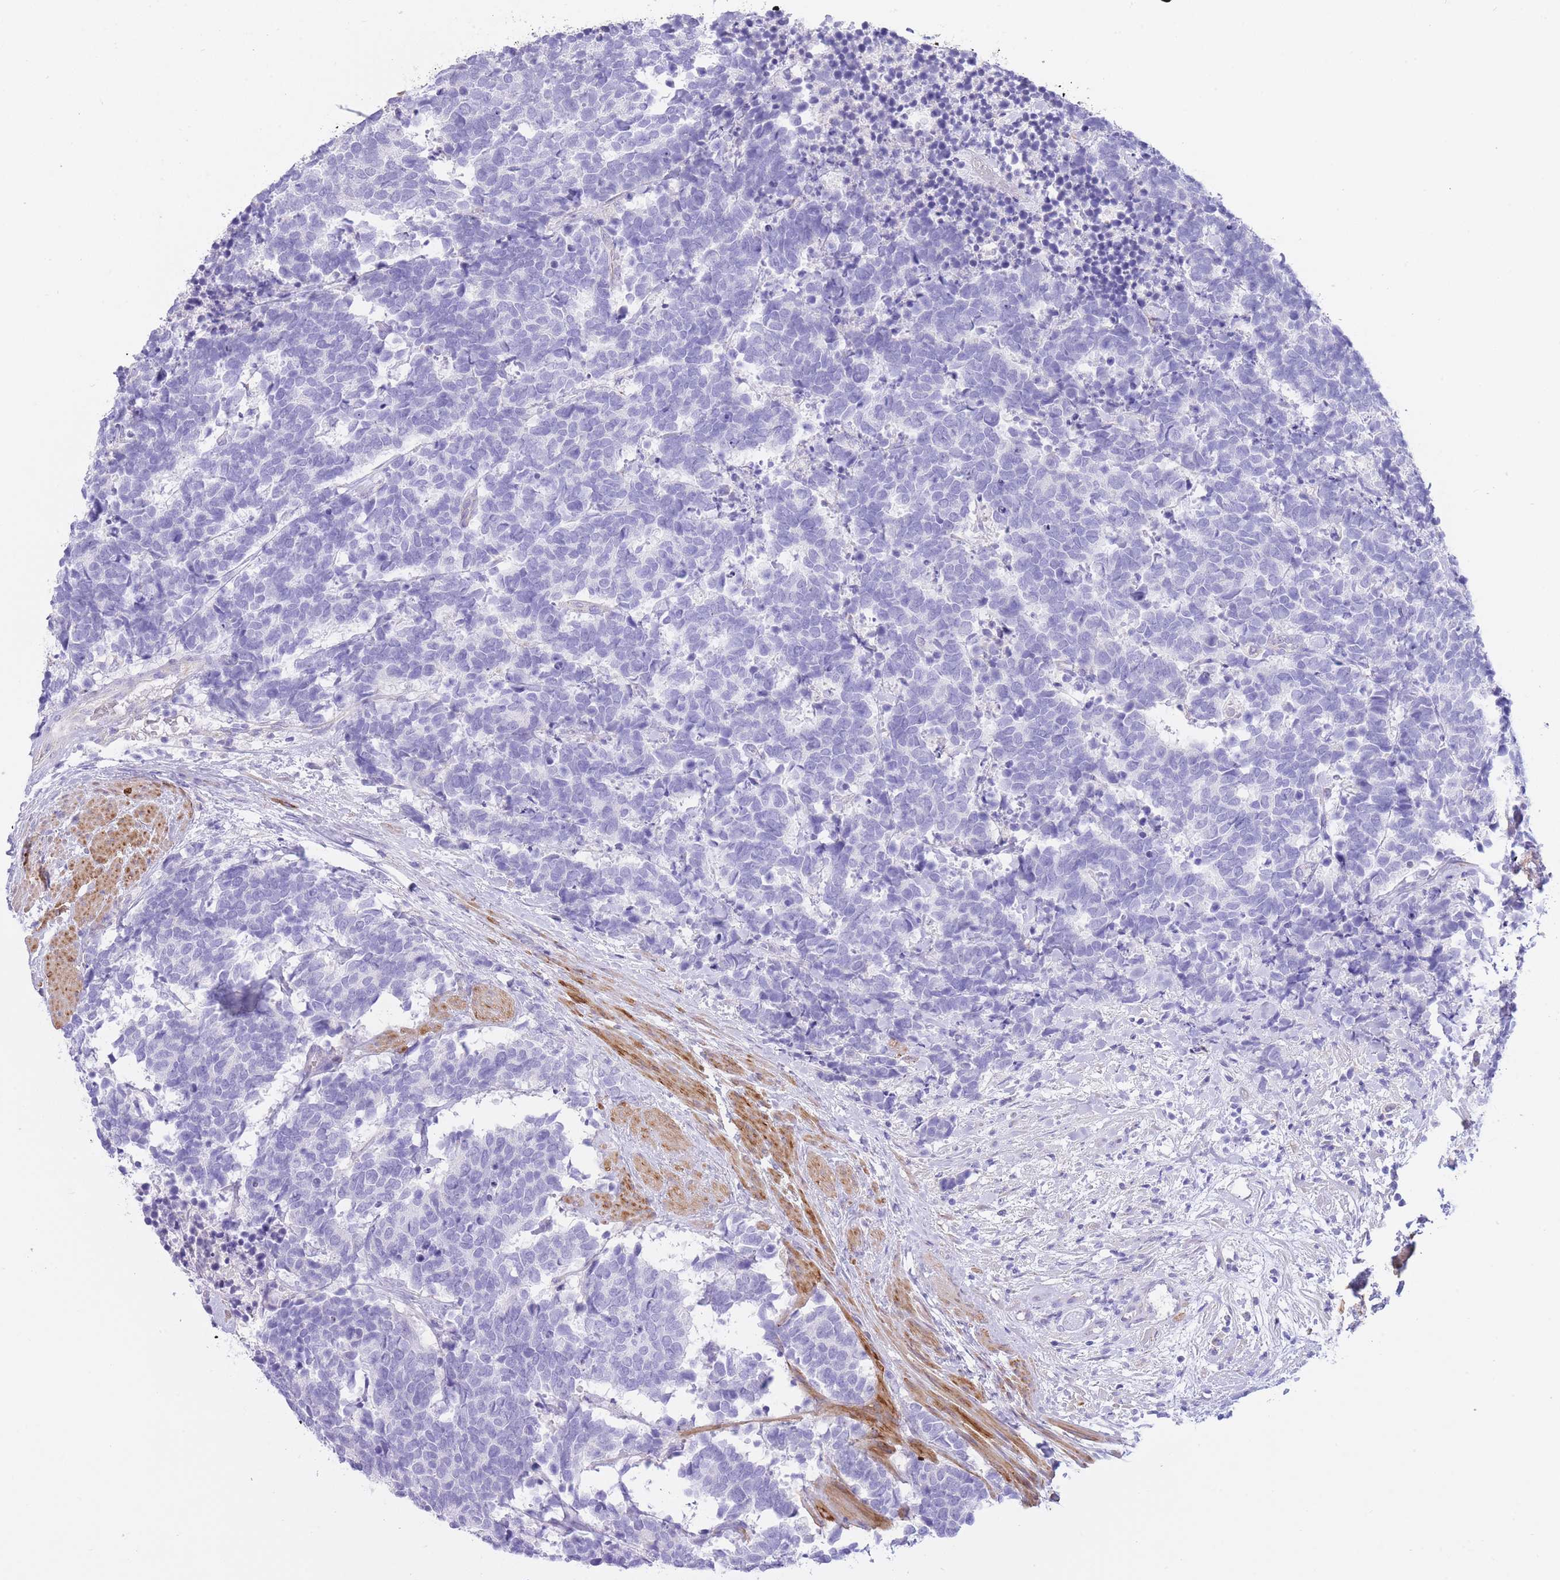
{"staining": {"intensity": "negative", "quantity": "none", "location": "none"}, "tissue": "carcinoid", "cell_type": "Tumor cells", "image_type": "cancer", "snomed": [{"axis": "morphology", "description": "Carcinoma, NOS"}, {"axis": "morphology", "description": "Carcinoid, malignant, NOS"}, {"axis": "topography", "description": "Prostate"}], "caption": "Protein analysis of carcinoid reveals no significant expression in tumor cells.", "gene": "PGM1", "patient": {"sex": "male", "age": 57}}